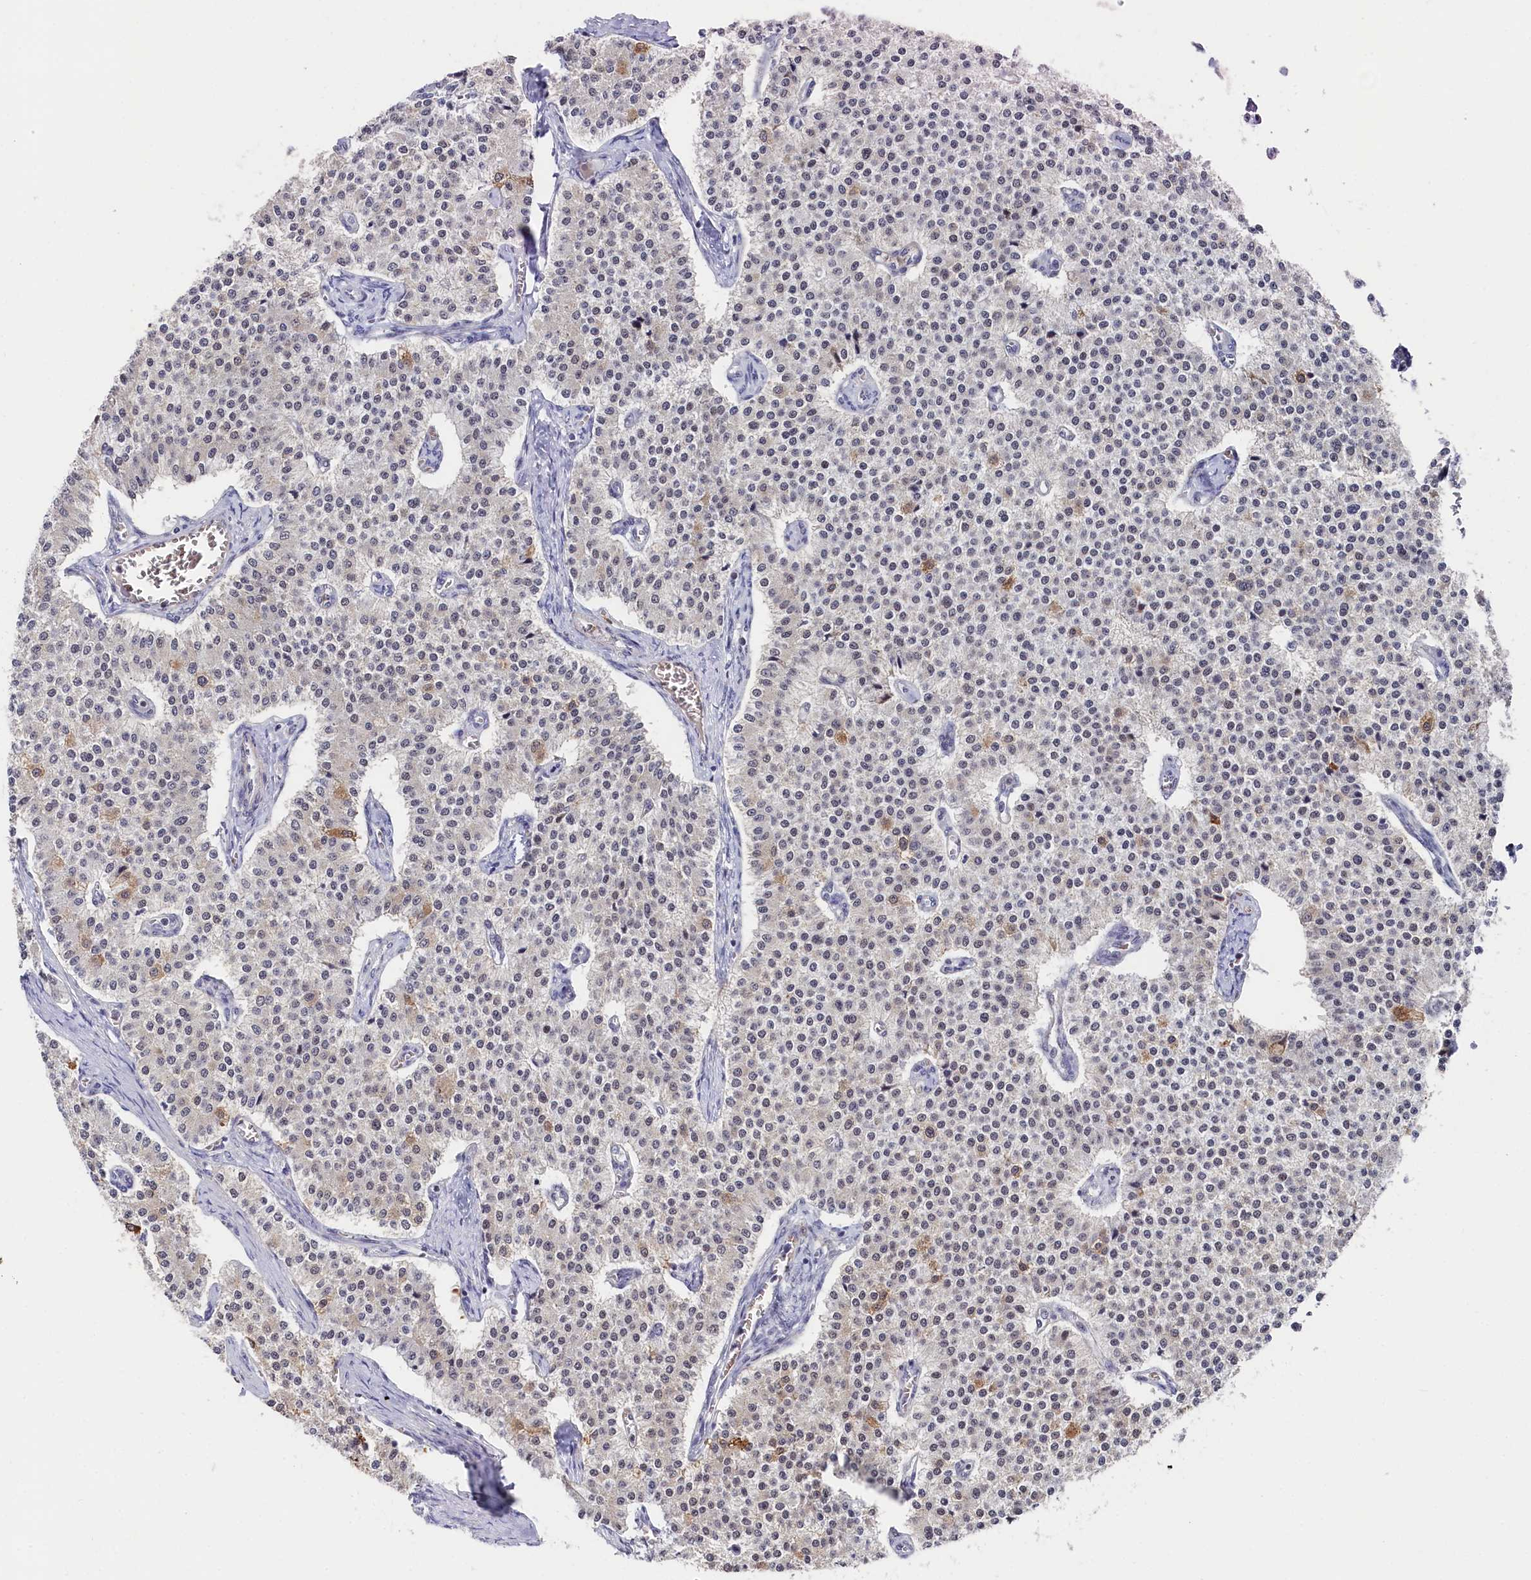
{"staining": {"intensity": "moderate", "quantity": "<25%", "location": "cytoplasmic/membranous"}, "tissue": "carcinoid", "cell_type": "Tumor cells", "image_type": "cancer", "snomed": [{"axis": "morphology", "description": "Carcinoid, malignant, NOS"}, {"axis": "topography", "description": "Colon"}], "caption": "IHC (DAB (3,3'-diaminobenzidine)) staining of carcinoid (malignant) displays moderate cytoplasmic/membranous protein staining in approximately <25% of tumor cells. The staining was performed using DAB, with brown indicating positive protein expression. Nuclei are stained blue with hematoxylin.", "gene": "TIGD4", "patient": {"sex": "female", "age": 52}}